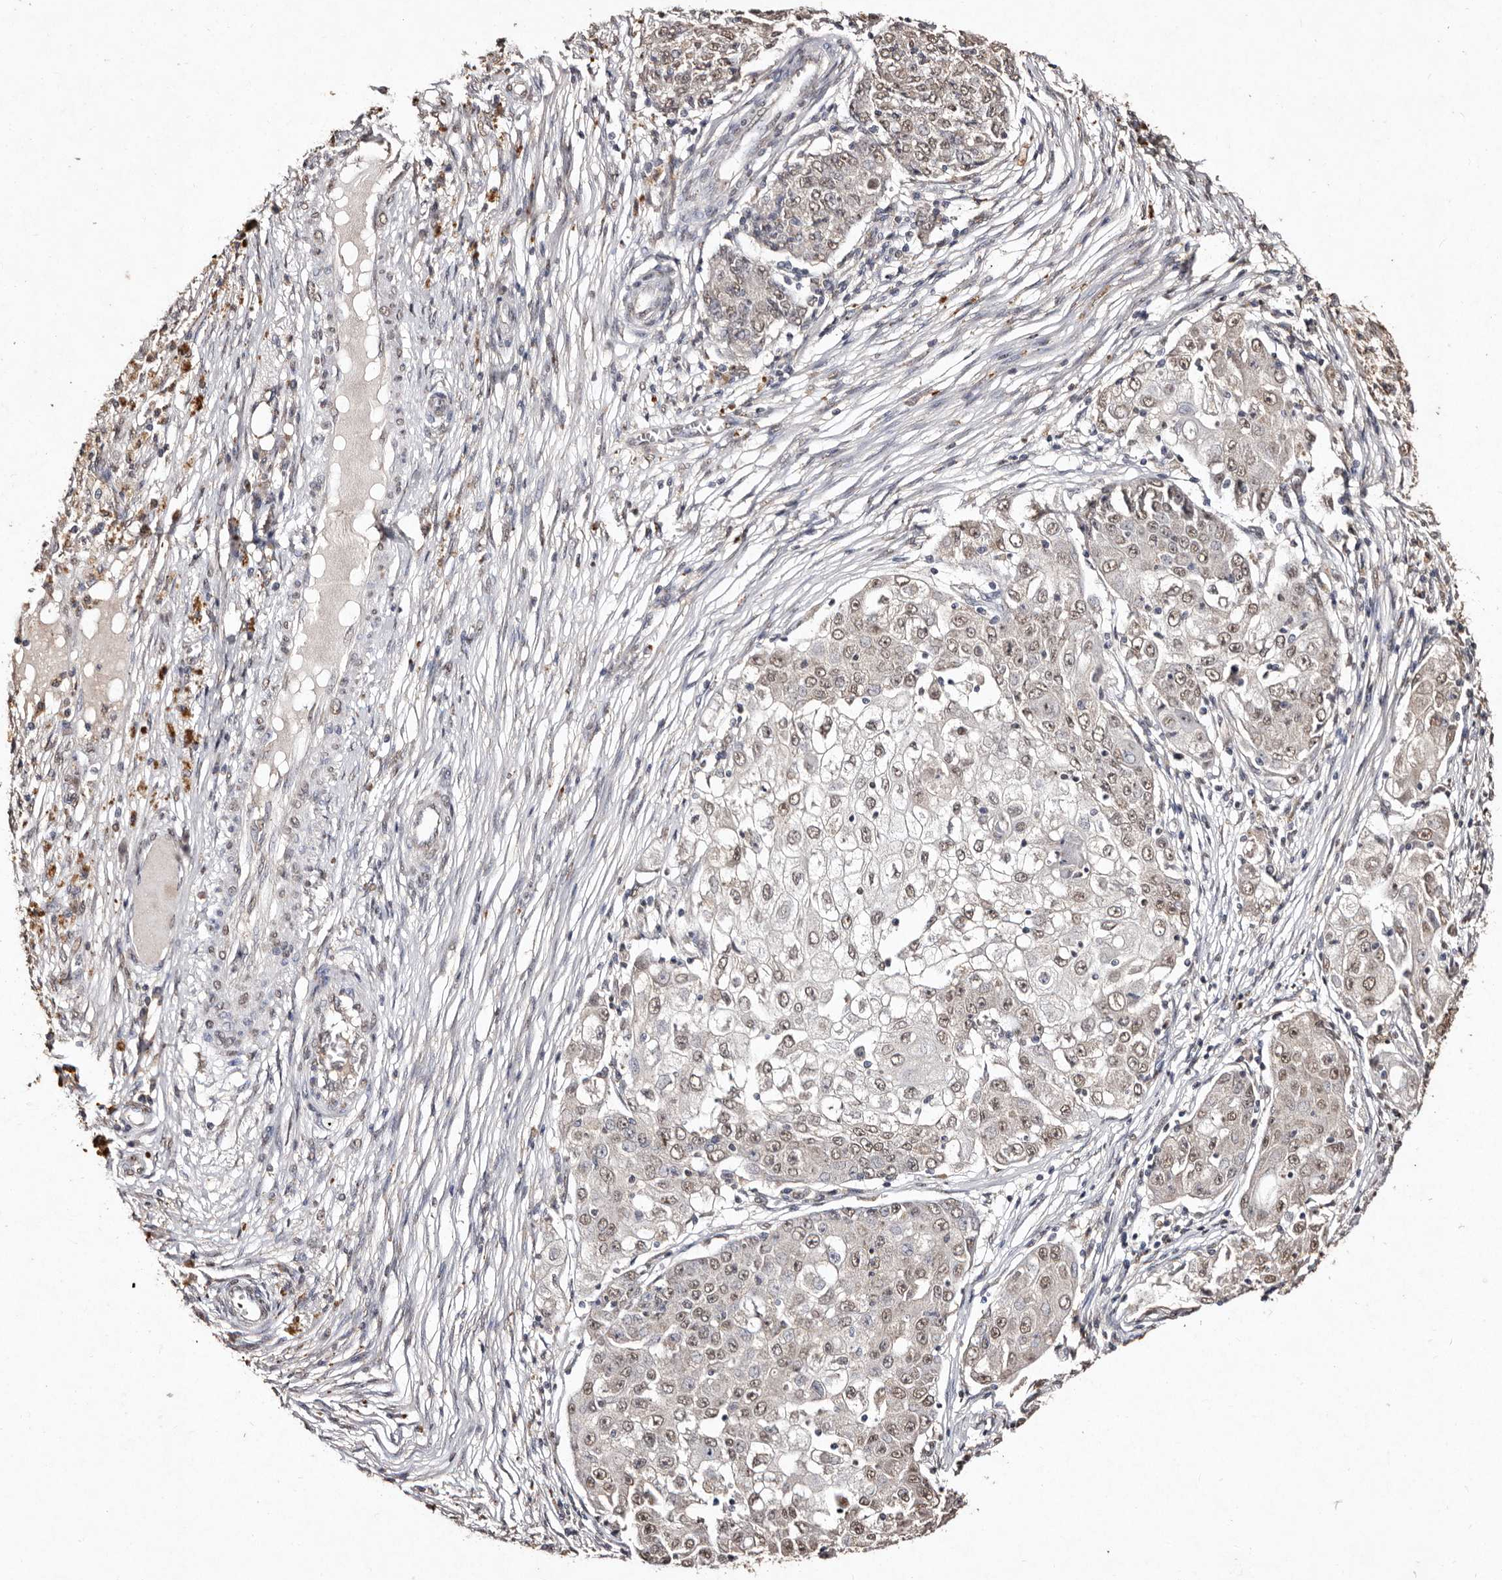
{"staining": {"intensity": "moderate", "quantity": ">75%", "location": "nuclear"}, "tissue": "ovarian cancer", "cell_type": "Tumor cells", "image_type": "cancer", "snomed": [{"axis": "morphology", "description": "Carcinoma, endometroid"}, {"axis": "topography", "description": "Ovary"}], "caption": "Protein expression analysis of human ovarian cancer reveals moderate nuclear staining in approximately >75% of tumor cells.", "gene": "ERBB4", "patient": {"sex": "female", "age": 42}}